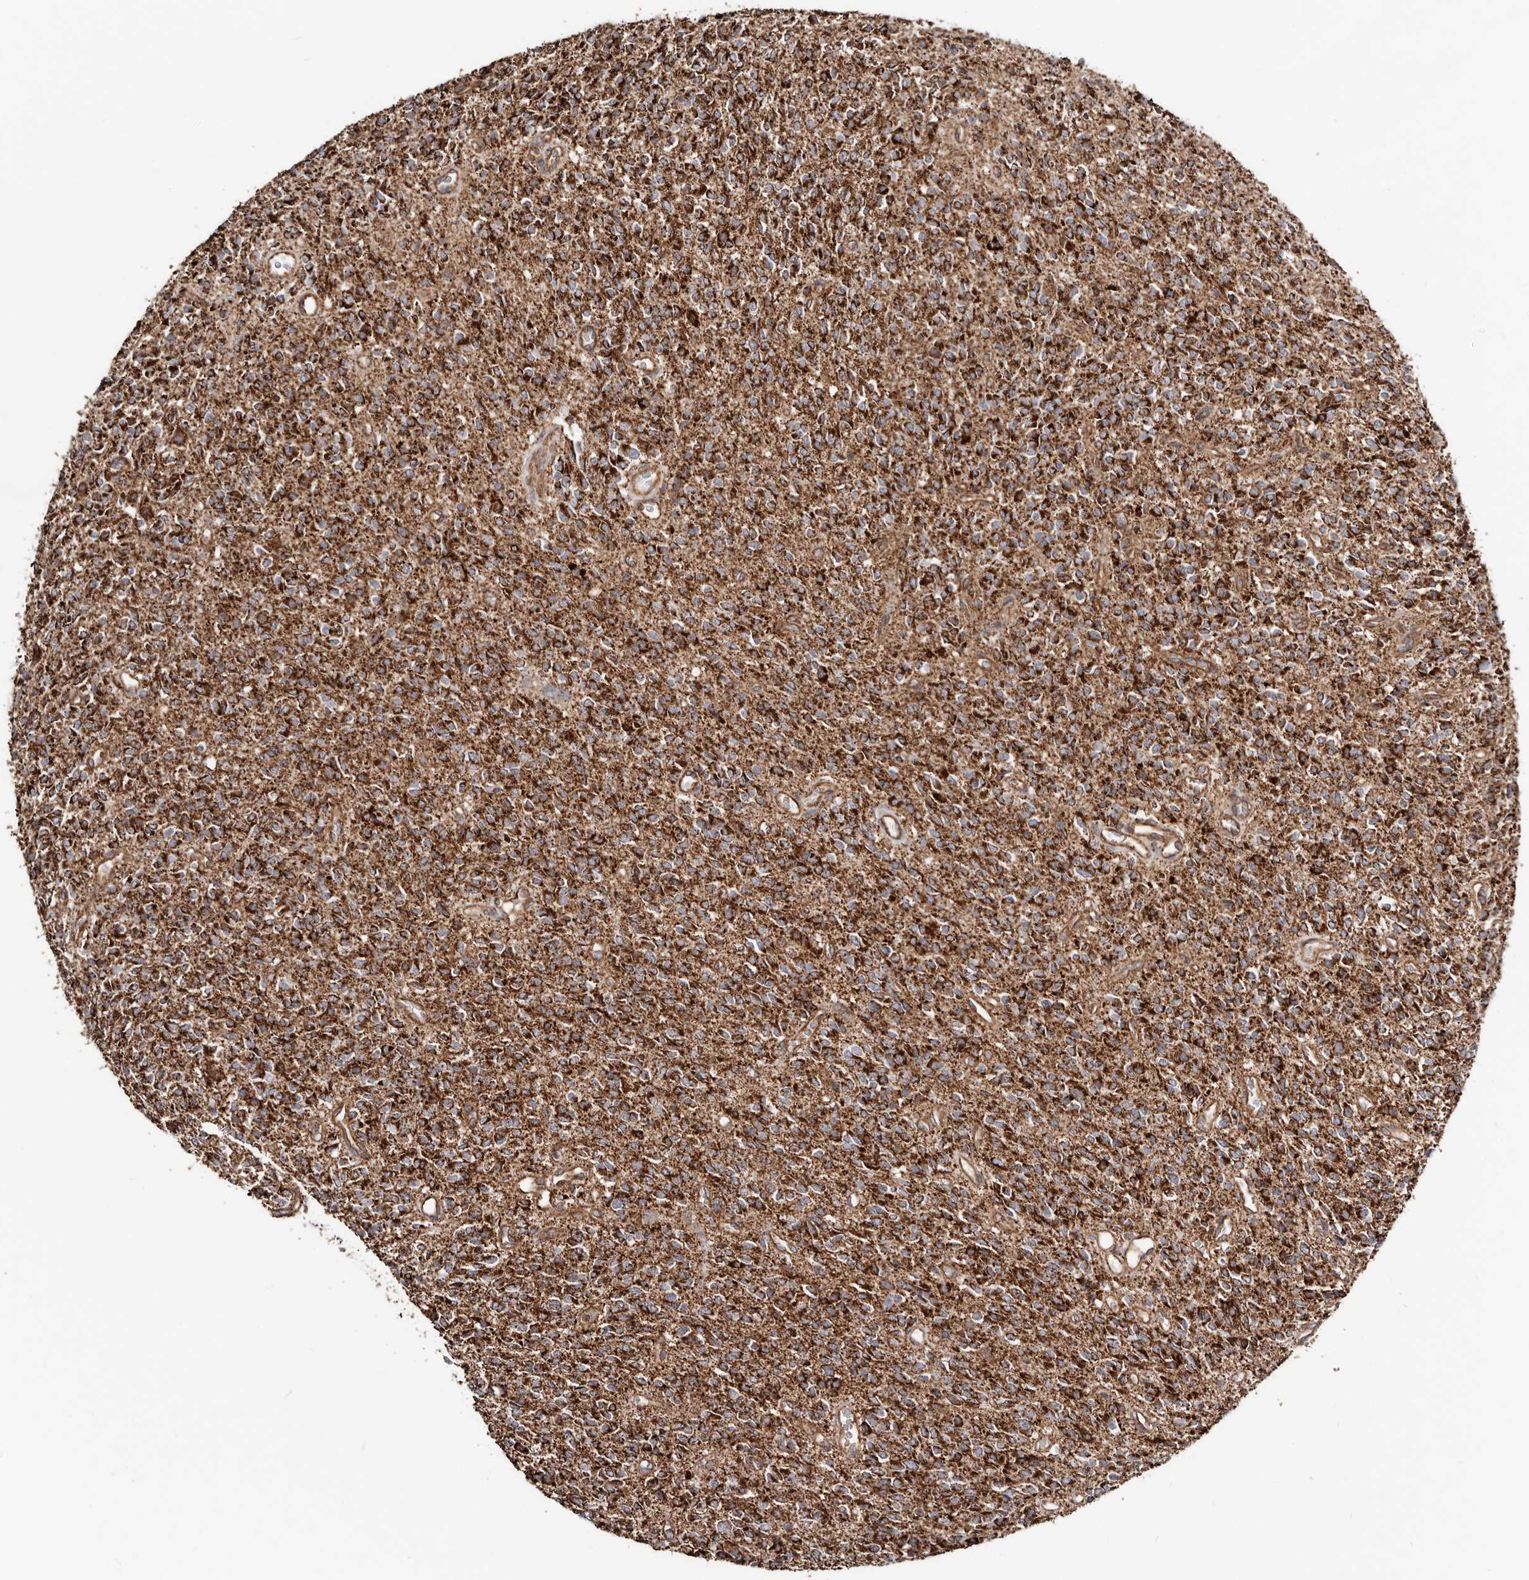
{"staining": {"intensity": "strong", "quantity": "25%-75%", "location": "cytoplasmic/membranous"}, "tissue": "glioma", "cell_type": "Tumor cells", "image_type": "cancer", "snomed": [{"axis": "morphology", "description": "Glioma, malignant, High grade"}, {"axis": "topography", "description": "Brain"}], "caption": "Tumor cells reveal high levels of strong cytoplasmic/membranous staining in approximately 25%-75% of cells in human malignant high-grade glioma.", "gene": "PRKACB", "patient": {"sex": "male", "age": 34}}